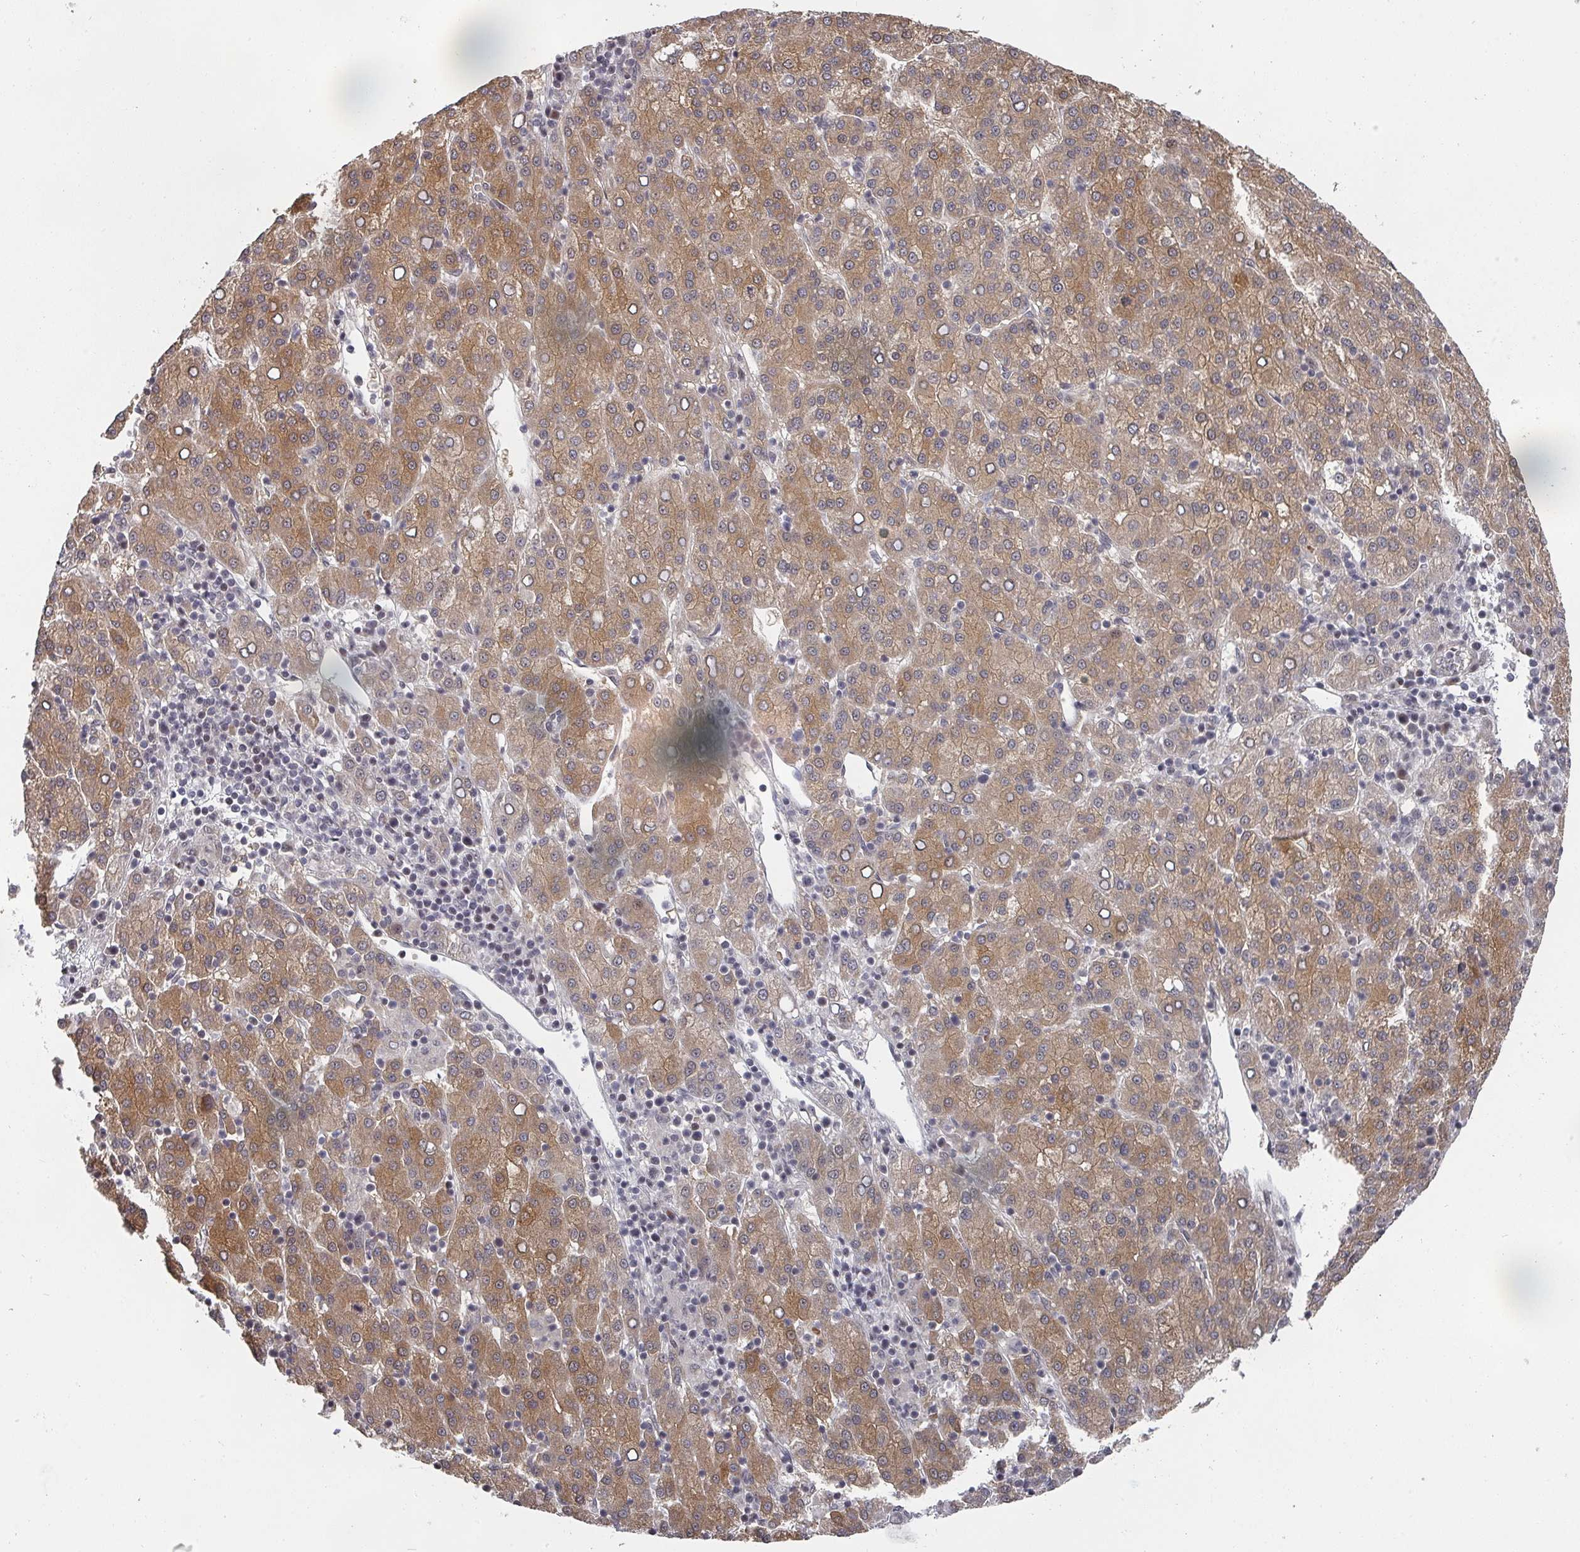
{"staining": {"intensity": "moderate", "quantity": ">75%", "location": "cytoplasmic/membranous"}, "tissue": "liver cancer", "cell_type": "Tumor cells", "image_type": "cancer", "snomed": [{"axis": "morphology", "description": "Carcinoma, Hepatocellular, NOS"}, {"axis": "topography", "description": "Liver"}], "caption": "A brown stain labels moderate cytoplasmic/membranous expression of a protein in liver hepatocellular carcinoma tumor cells.", "gene": "KIF1C", "patient": {"sex": "female", "age": 58}}